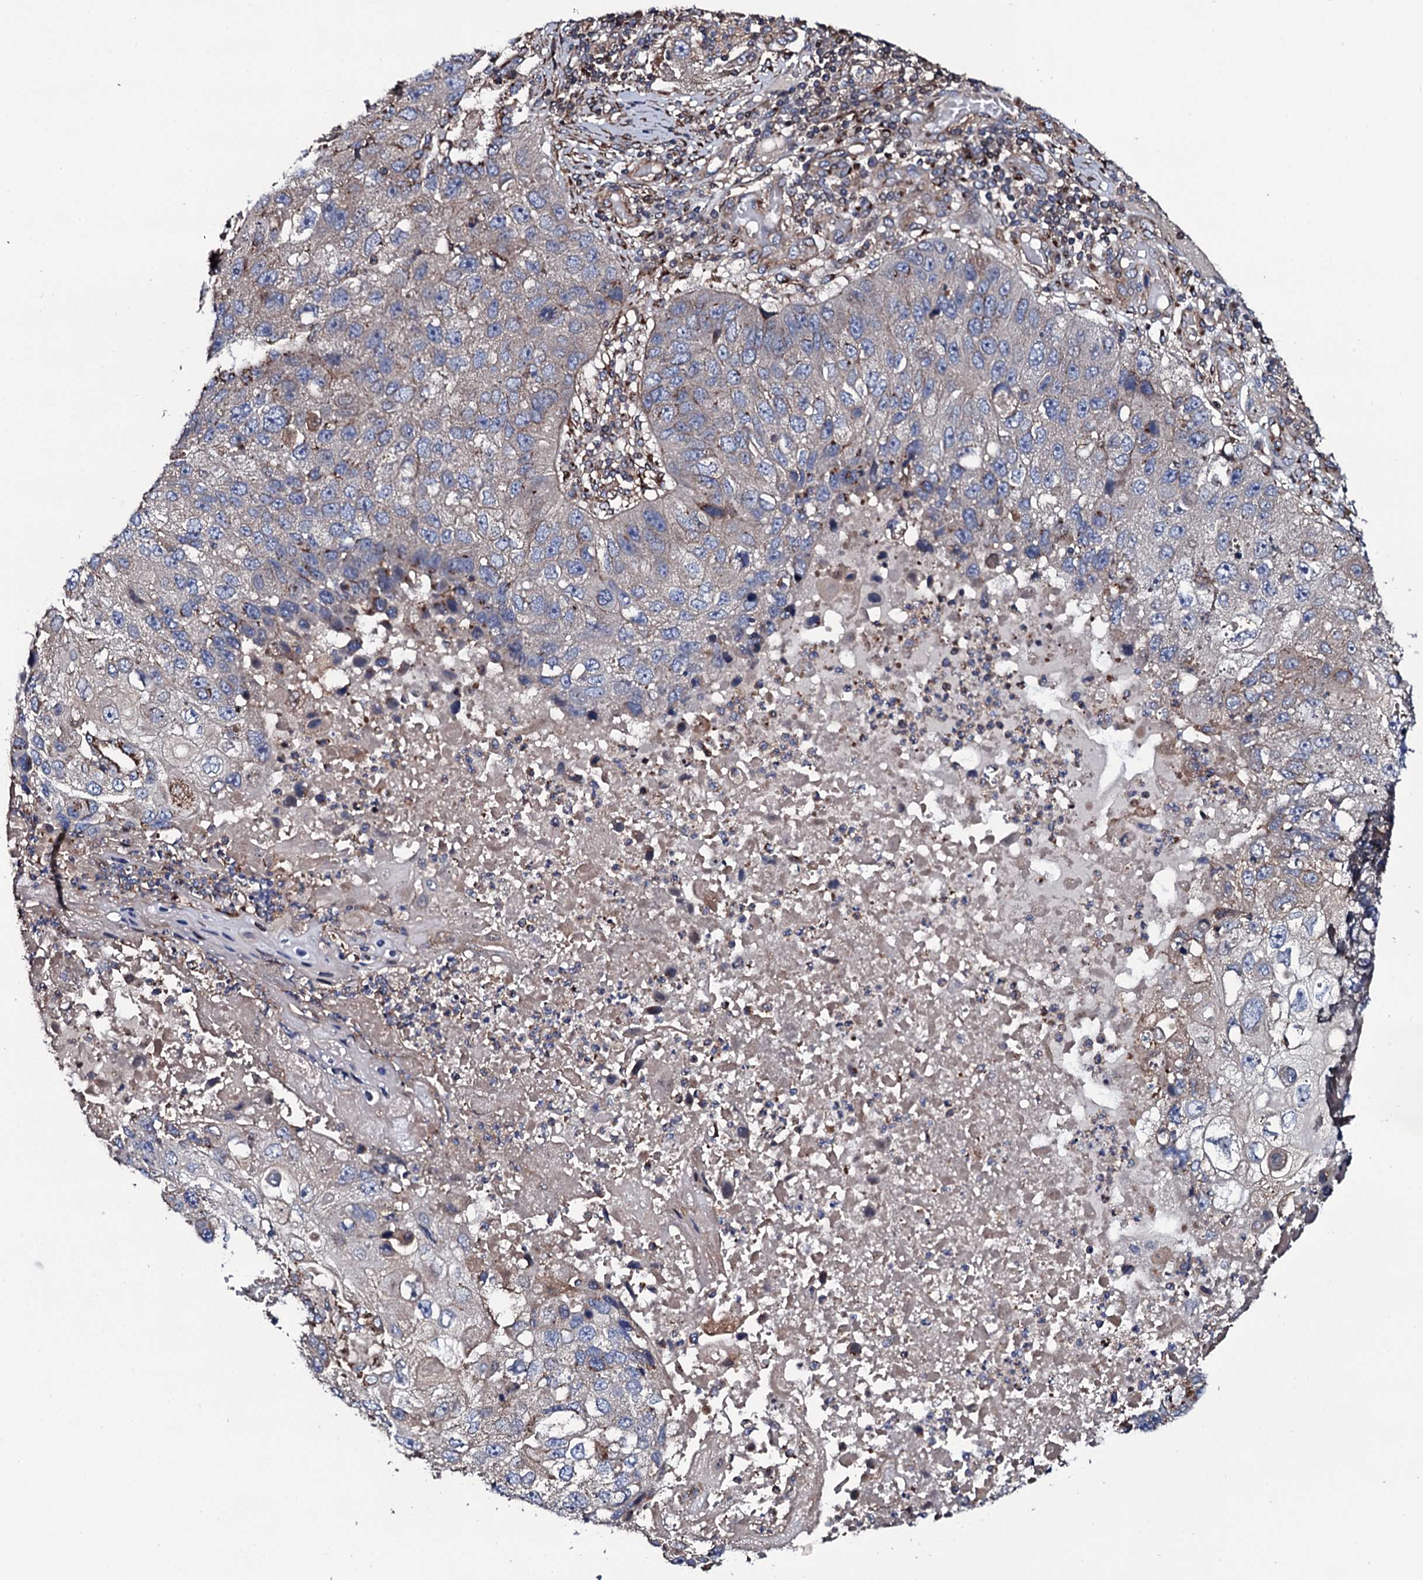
{"staining": {"intensity": "weak", "quantity": "<25%", "location": "cytoplasmic/membranous"}, "tissue": "lung cancer", "cell_type": "Tumor cells", "image_type": "cancer", "snomed": [{"axis": "morphology", "description": "Squamous cell carcinoma, NOS"}, {"axis": "topography", "description": "Lung"}], "caption": "Immunohistochemical staining of human lung cancer demonstrates no significant staining in tumor cells.", "gene": "PLET1", "patient": {"sex": "male", "age": 61}}